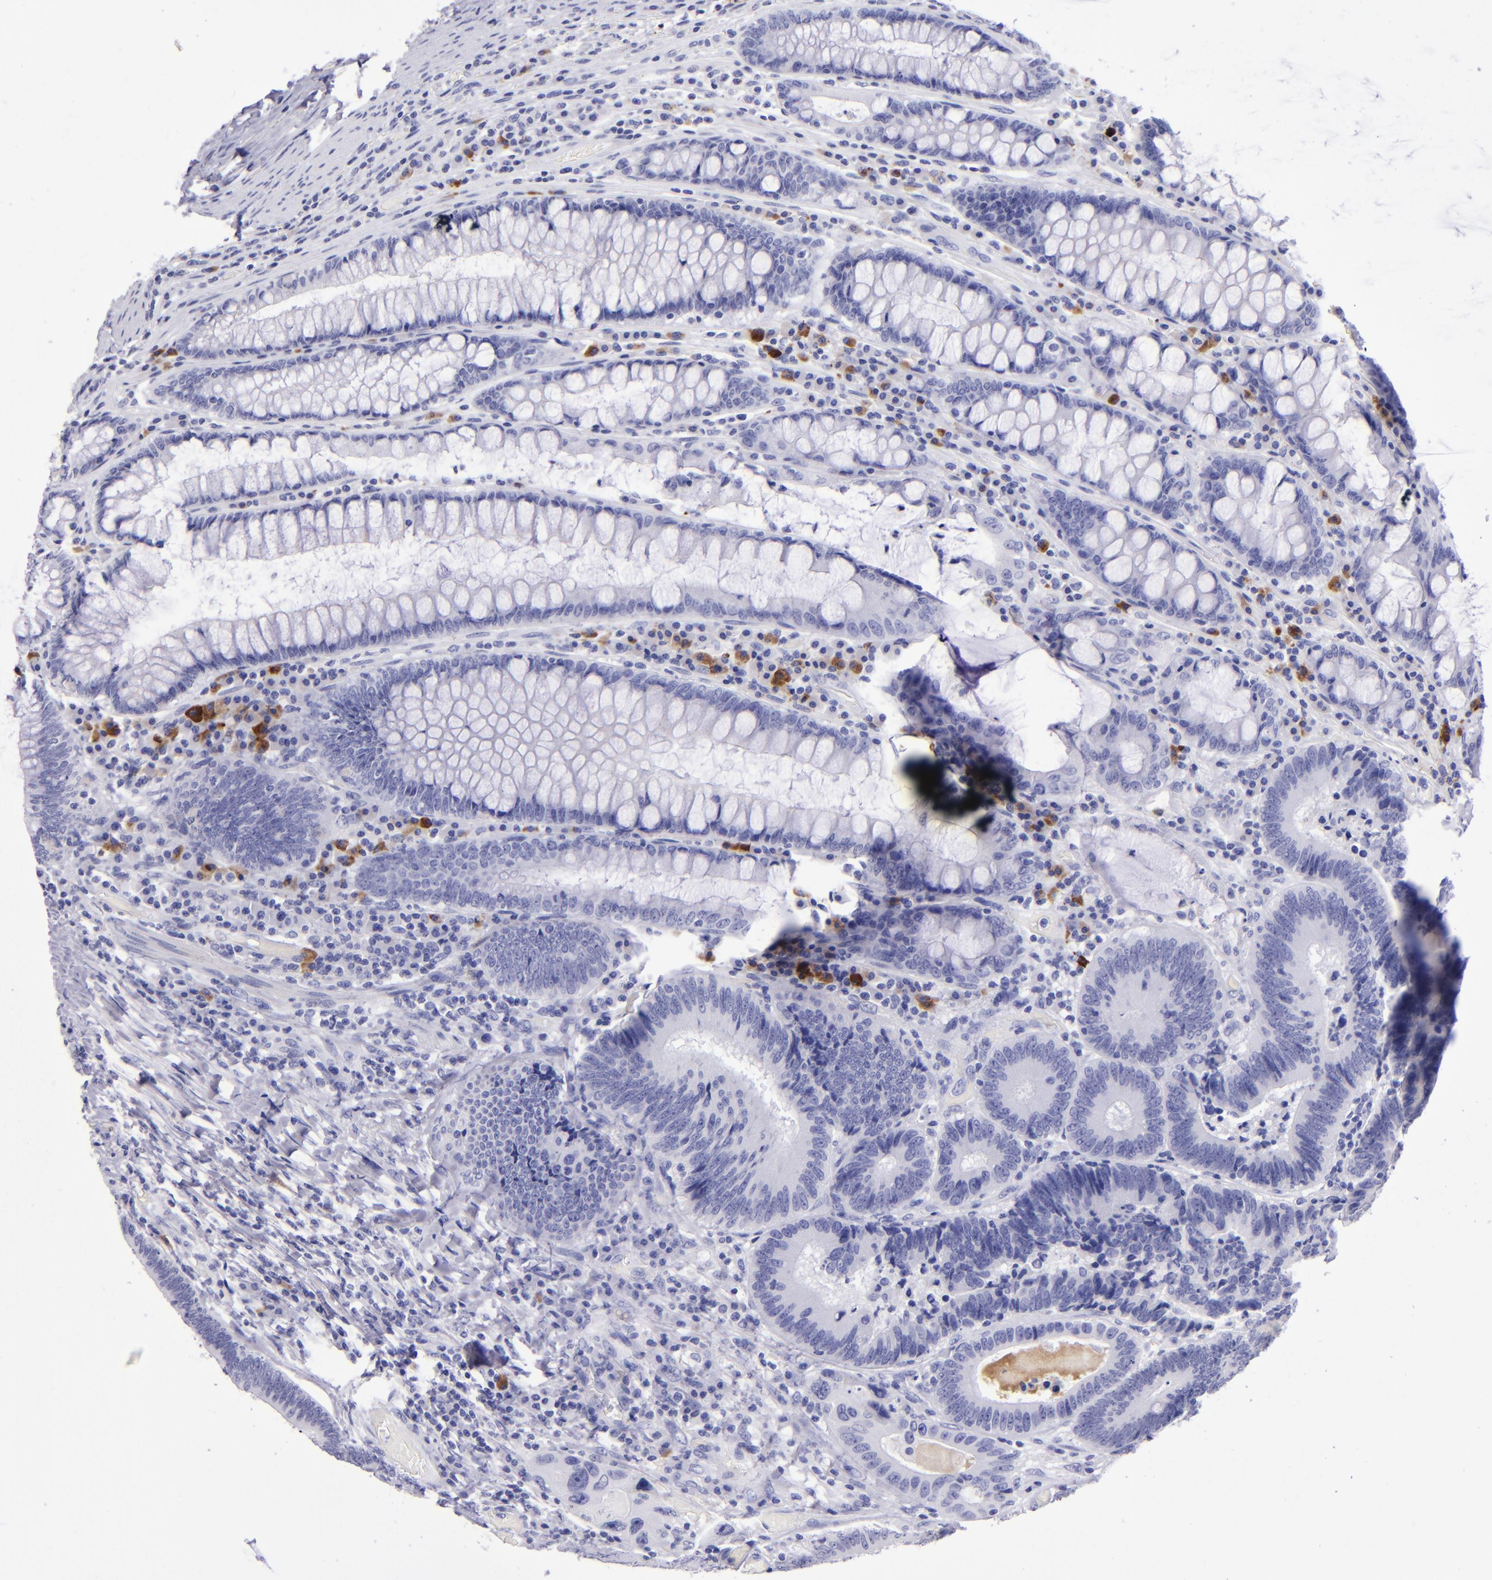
{"staining": {"intensity": "negative", "quantity": "none", "location": "none"}, "tissue": "colorectal cancer", "cell_type": "Tumor cells", "image_type": "cancer", "snomed": [{"axis": "morphology", "description": "Normal tissue, NOS"}, {"axis": "morphology", "description": "Adenocarcinoma, NOS"}, {"axis": "topography", "description": "Colon"}], "caption": "Micrograph shows no significant protein staining in tumor cells of colorectal adenocarcinoma. (Brightfield microscopy of DAB IHC at high magnification).", "gene": "TYRP1", "patient": {"sex": "female", "age": 78}}